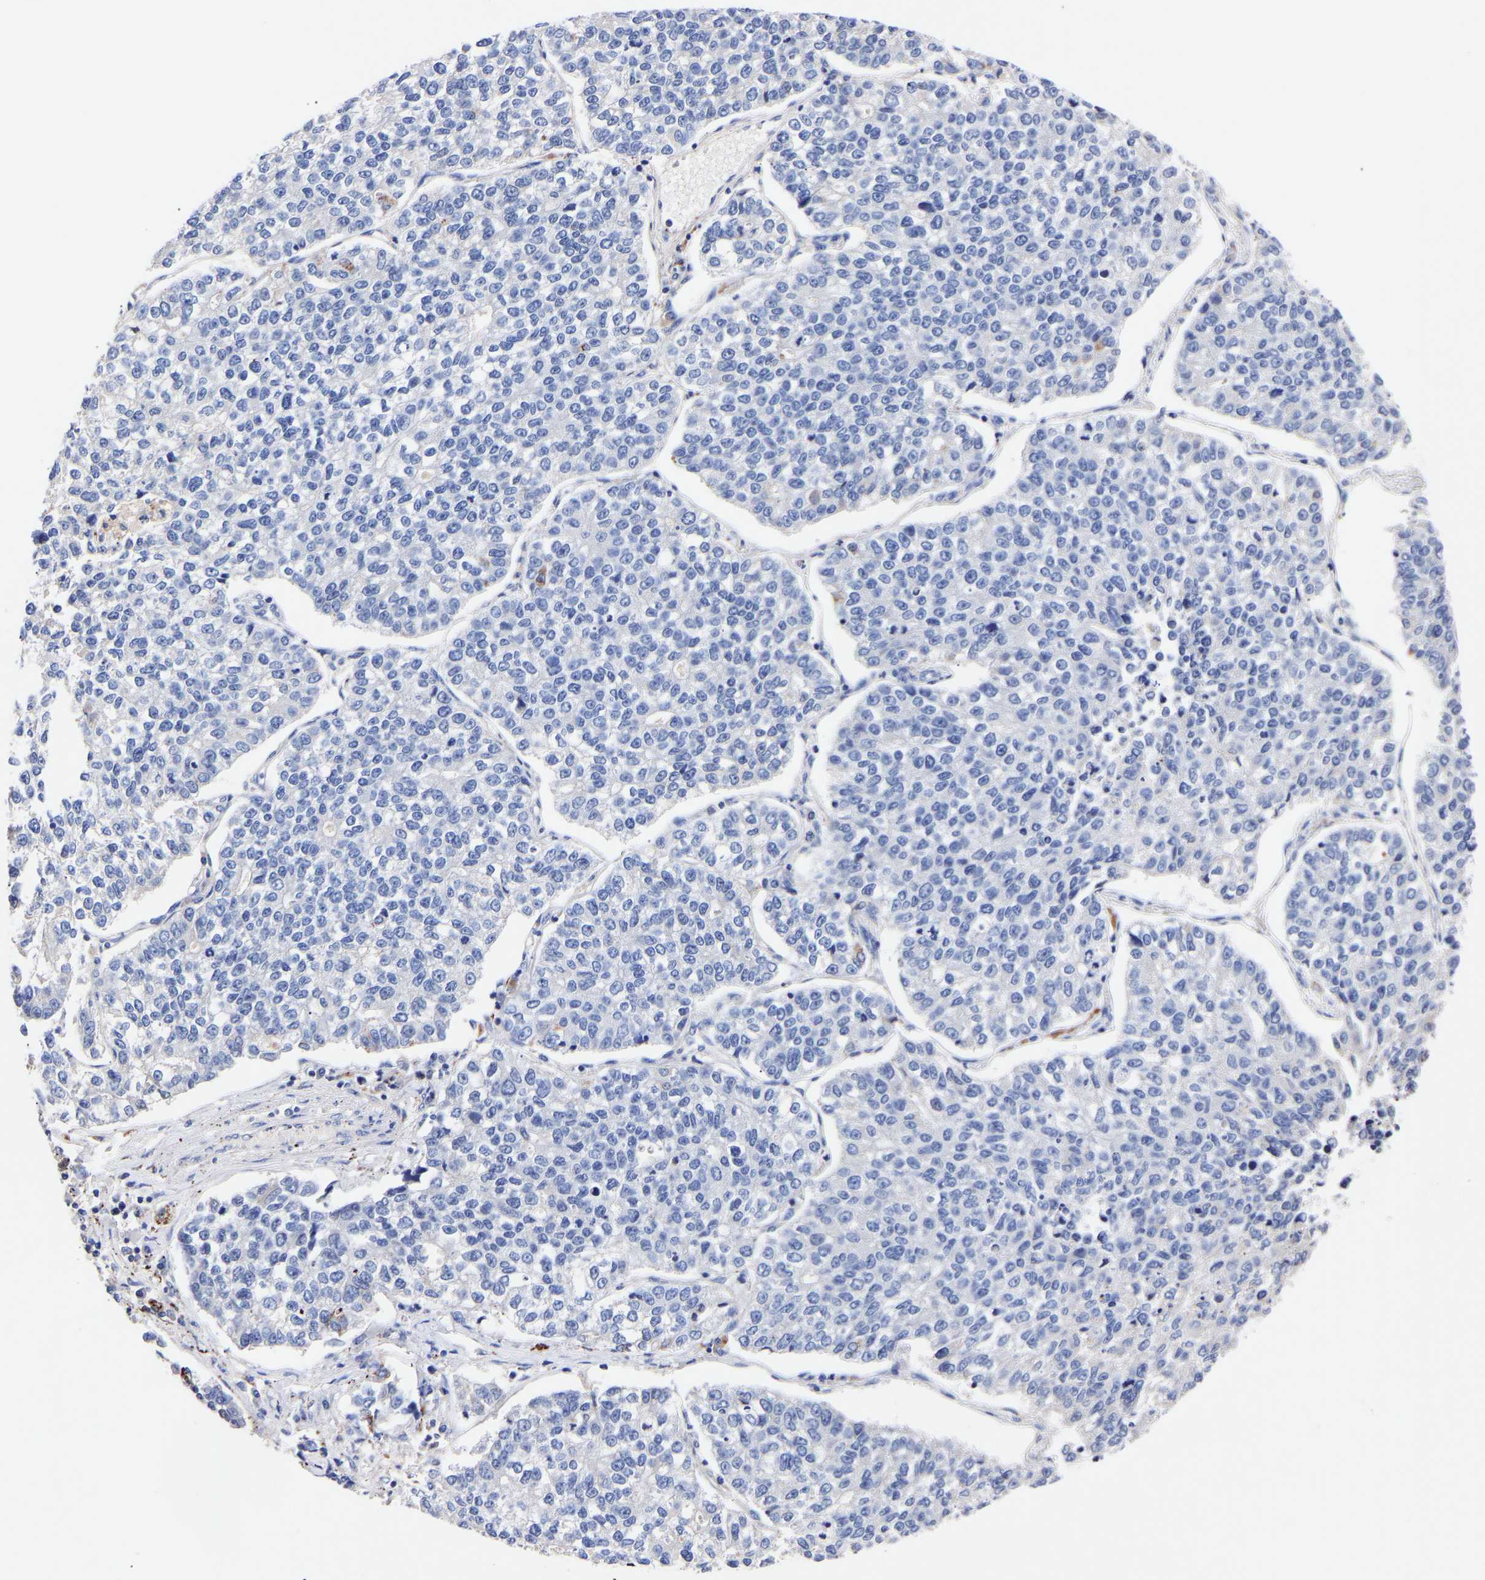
{"staining": {"intensity": "negative", "quantity": "none", "location": "none"}, "tissue": "lung cancer", "cell_type": "Tumor cells", "image_type": "cancer", "snomed": [{"axis": "morphology", "description": "Adenocarcinoma, NOS"}, {"axis": "topography", "description": "Lung"}], "caption": "Tumor cells are negative for protein expression in human lung cancer.", "gene": "SEM1", "patient": {"sex": "male", "age": 49}}